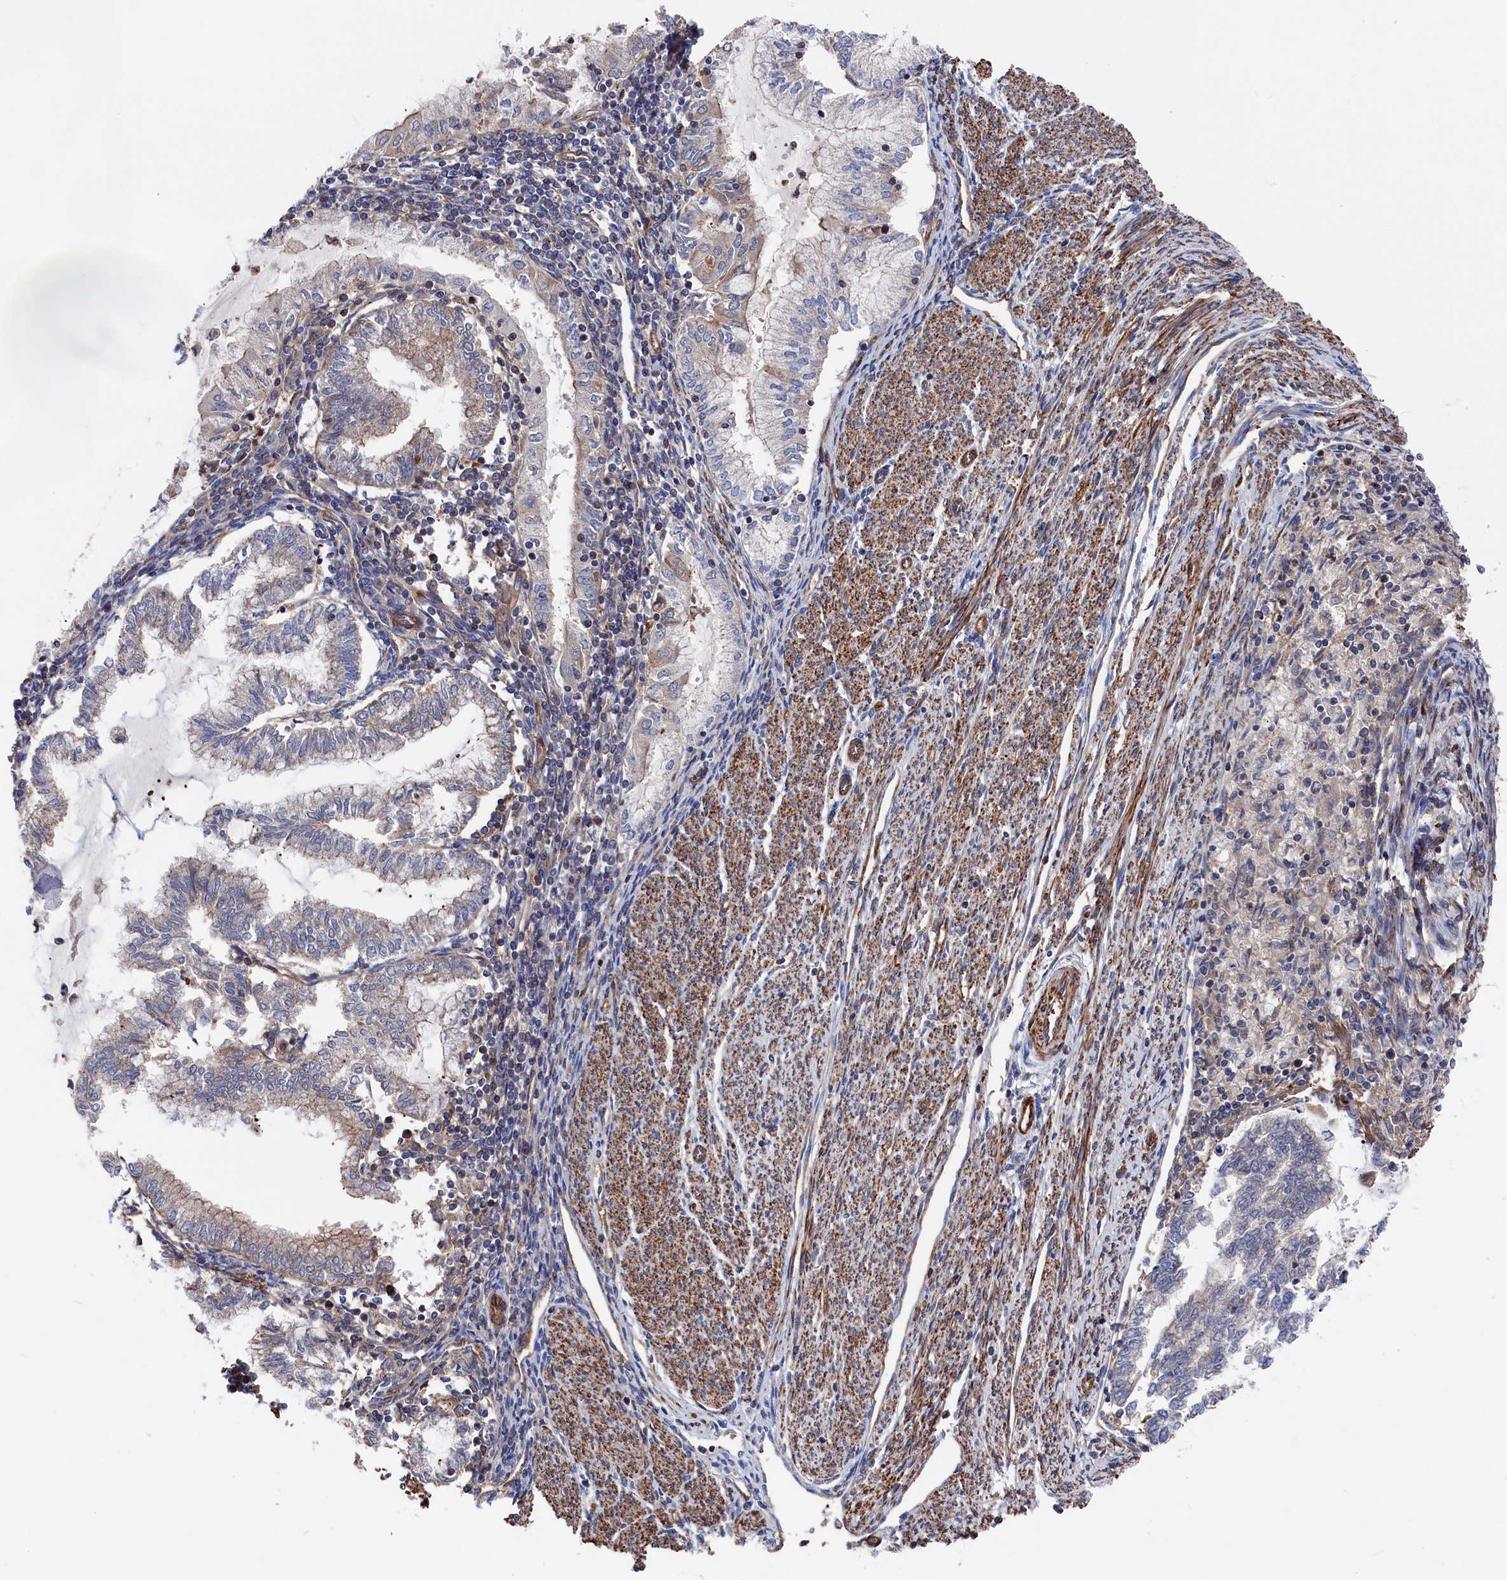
{"staining": {"intensity": "weak", "quantity": "<25%", "location": "cytoplasmic/membranous"}, "tissue": "endometrial cancer", "cell_type": "Tumor cells", "image_type": "cancer", "snomed": [{"axis": "morphology", "description": "Adenocarcinoma, NOS"}, {"axis": "topography", "description": "Endometrium"}], "caption": "Tumor cells show no significant expression in endometrial cancer (adenocarcinoma).", "gene": "LDHD", "patient": {"sex": "female", "age": 79}}